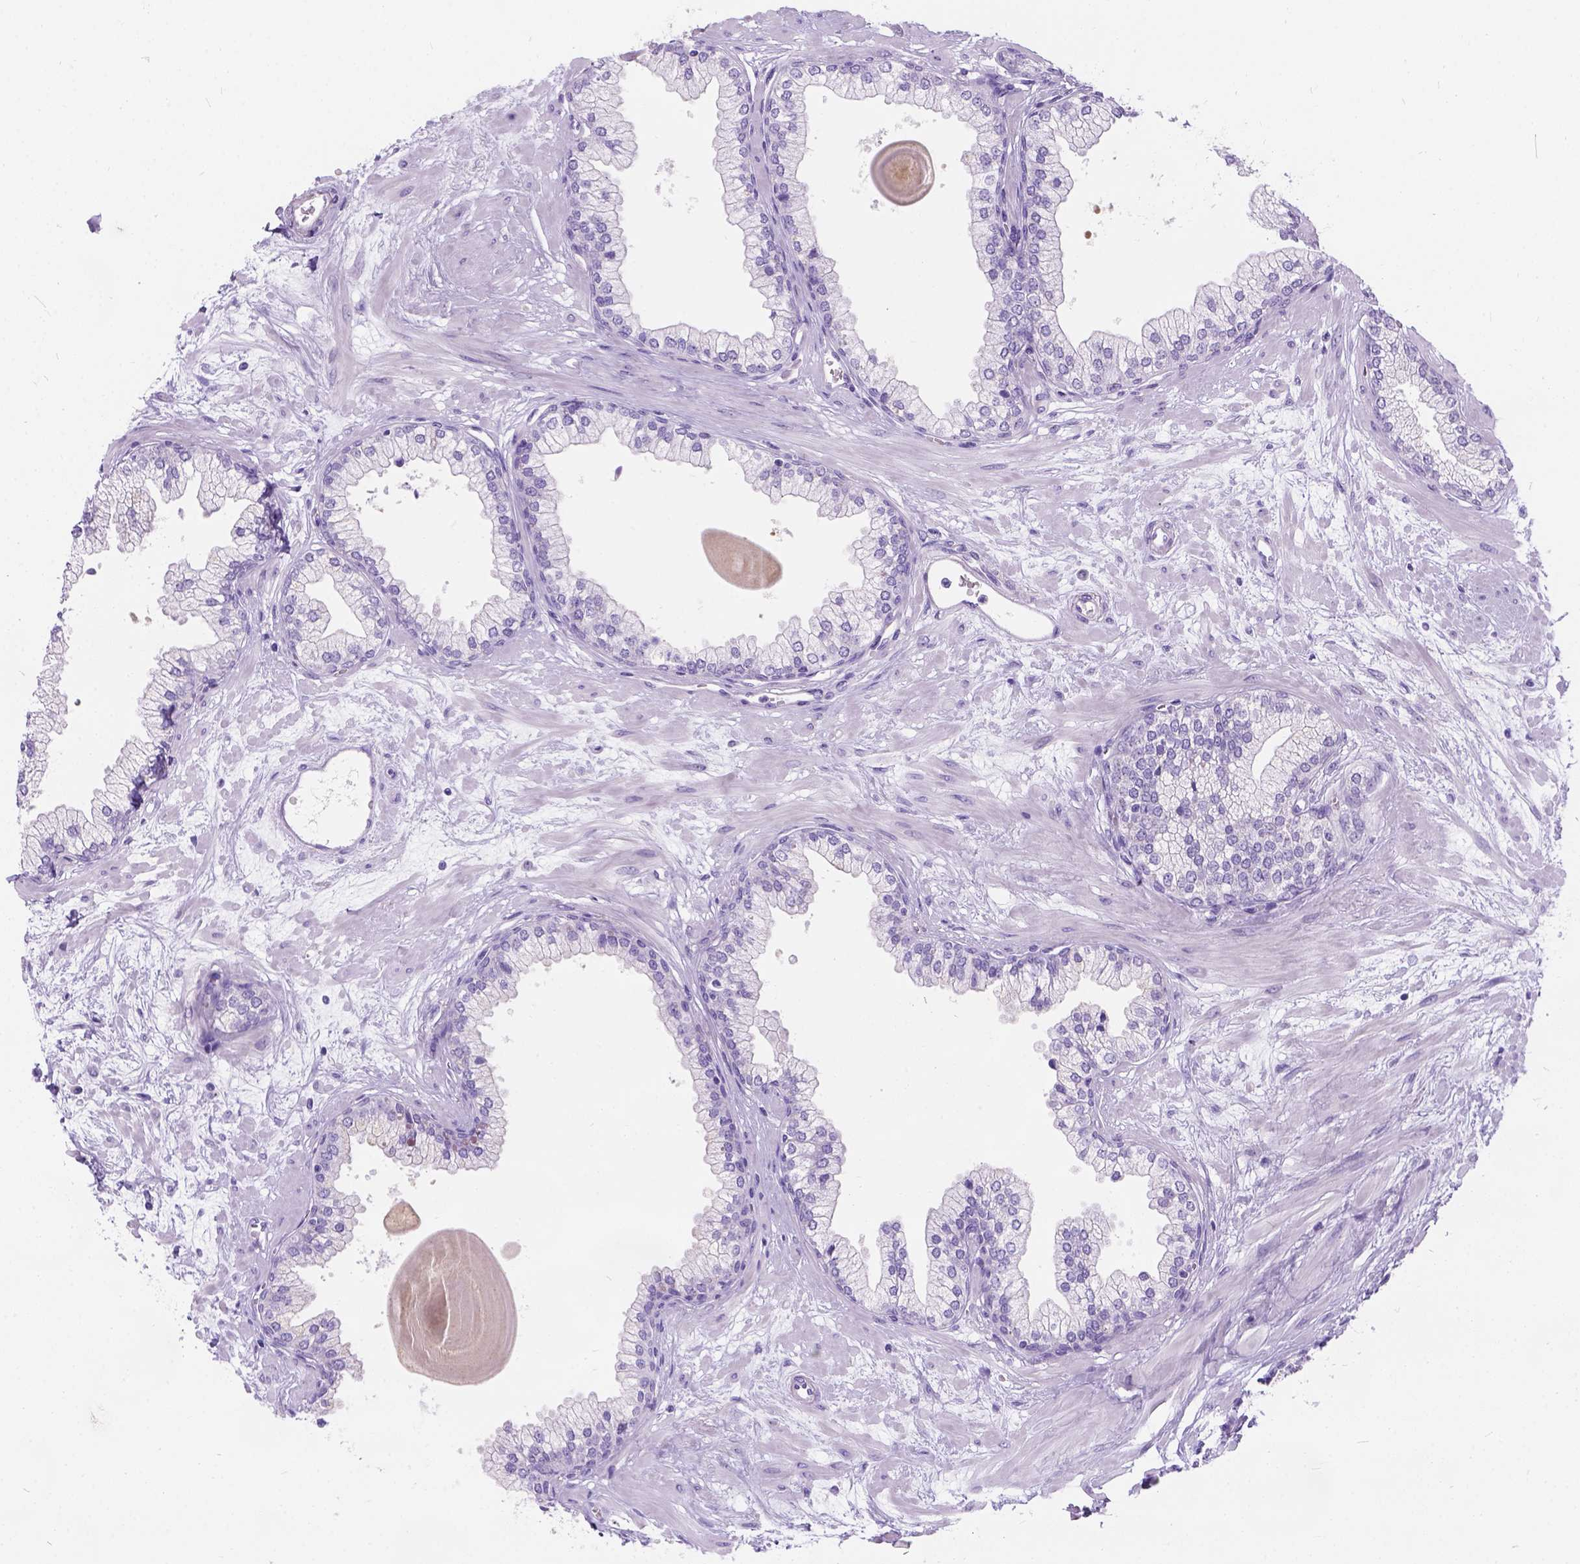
{"staining": {"intensity": "negative", "quantity": "none", "location": "none"}, "tissue": "prostate", "cell_type": "Glandular cells", "image_type": "normal", "snomed": [{"axis": "morphology", "description": "Normal tissue, NOS"}, {"axis": "topography", "description": "Prostate"}, {"axis": "topography", "description": "Peripheral nerve tissue"}], "caption": "Immunohistochemistry (IHC) of normal prostate displays no positivity in glandular cells. (DAB (3,3'-diaminobenzidine) immunohistochemistry with hematoxylin counter stain).", "gene": "C7orf57", "patient": {"sex": "male", "age": 61}}